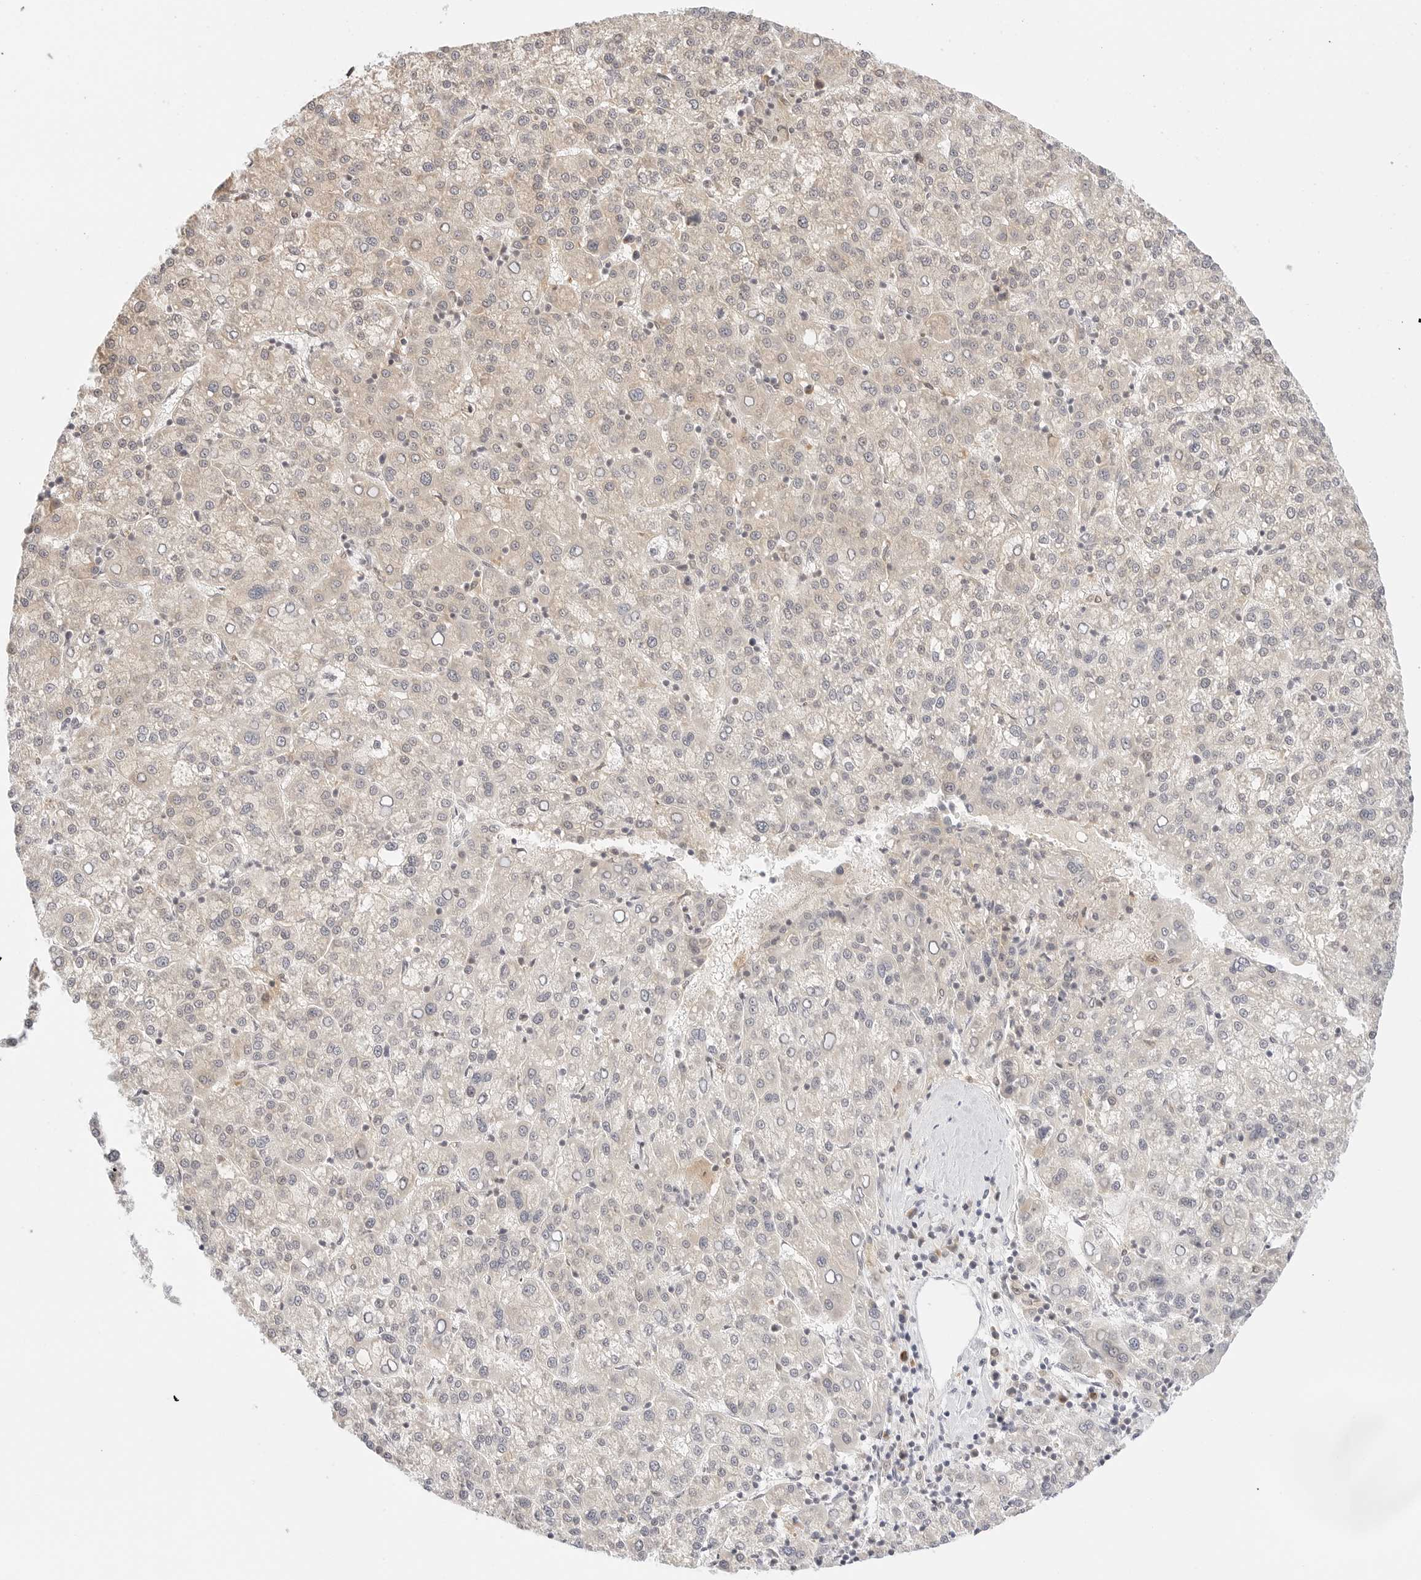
{"staining": {"intensity": "weak", "quantity": "25%-75%", "location": "cytoplasmic/membranous"}, "tissue": "liver cancer", "cell_type": "Tumor cells", "image_type": "cancer", "snomed": [{"axis": "morphology", "description": "Carcinoma, Hepatocellular, NOS"}, {"axis": "topography", "description": "Liver"}], "caption": "Immunohistochemical staining of human liver cancer reveals low levels of weak cytoplasmic/membranous protein expression in approximately 25%-75% of tumor cells.", "gene": "ERO1B", "patient": {"sex": "female", "age": 58}}